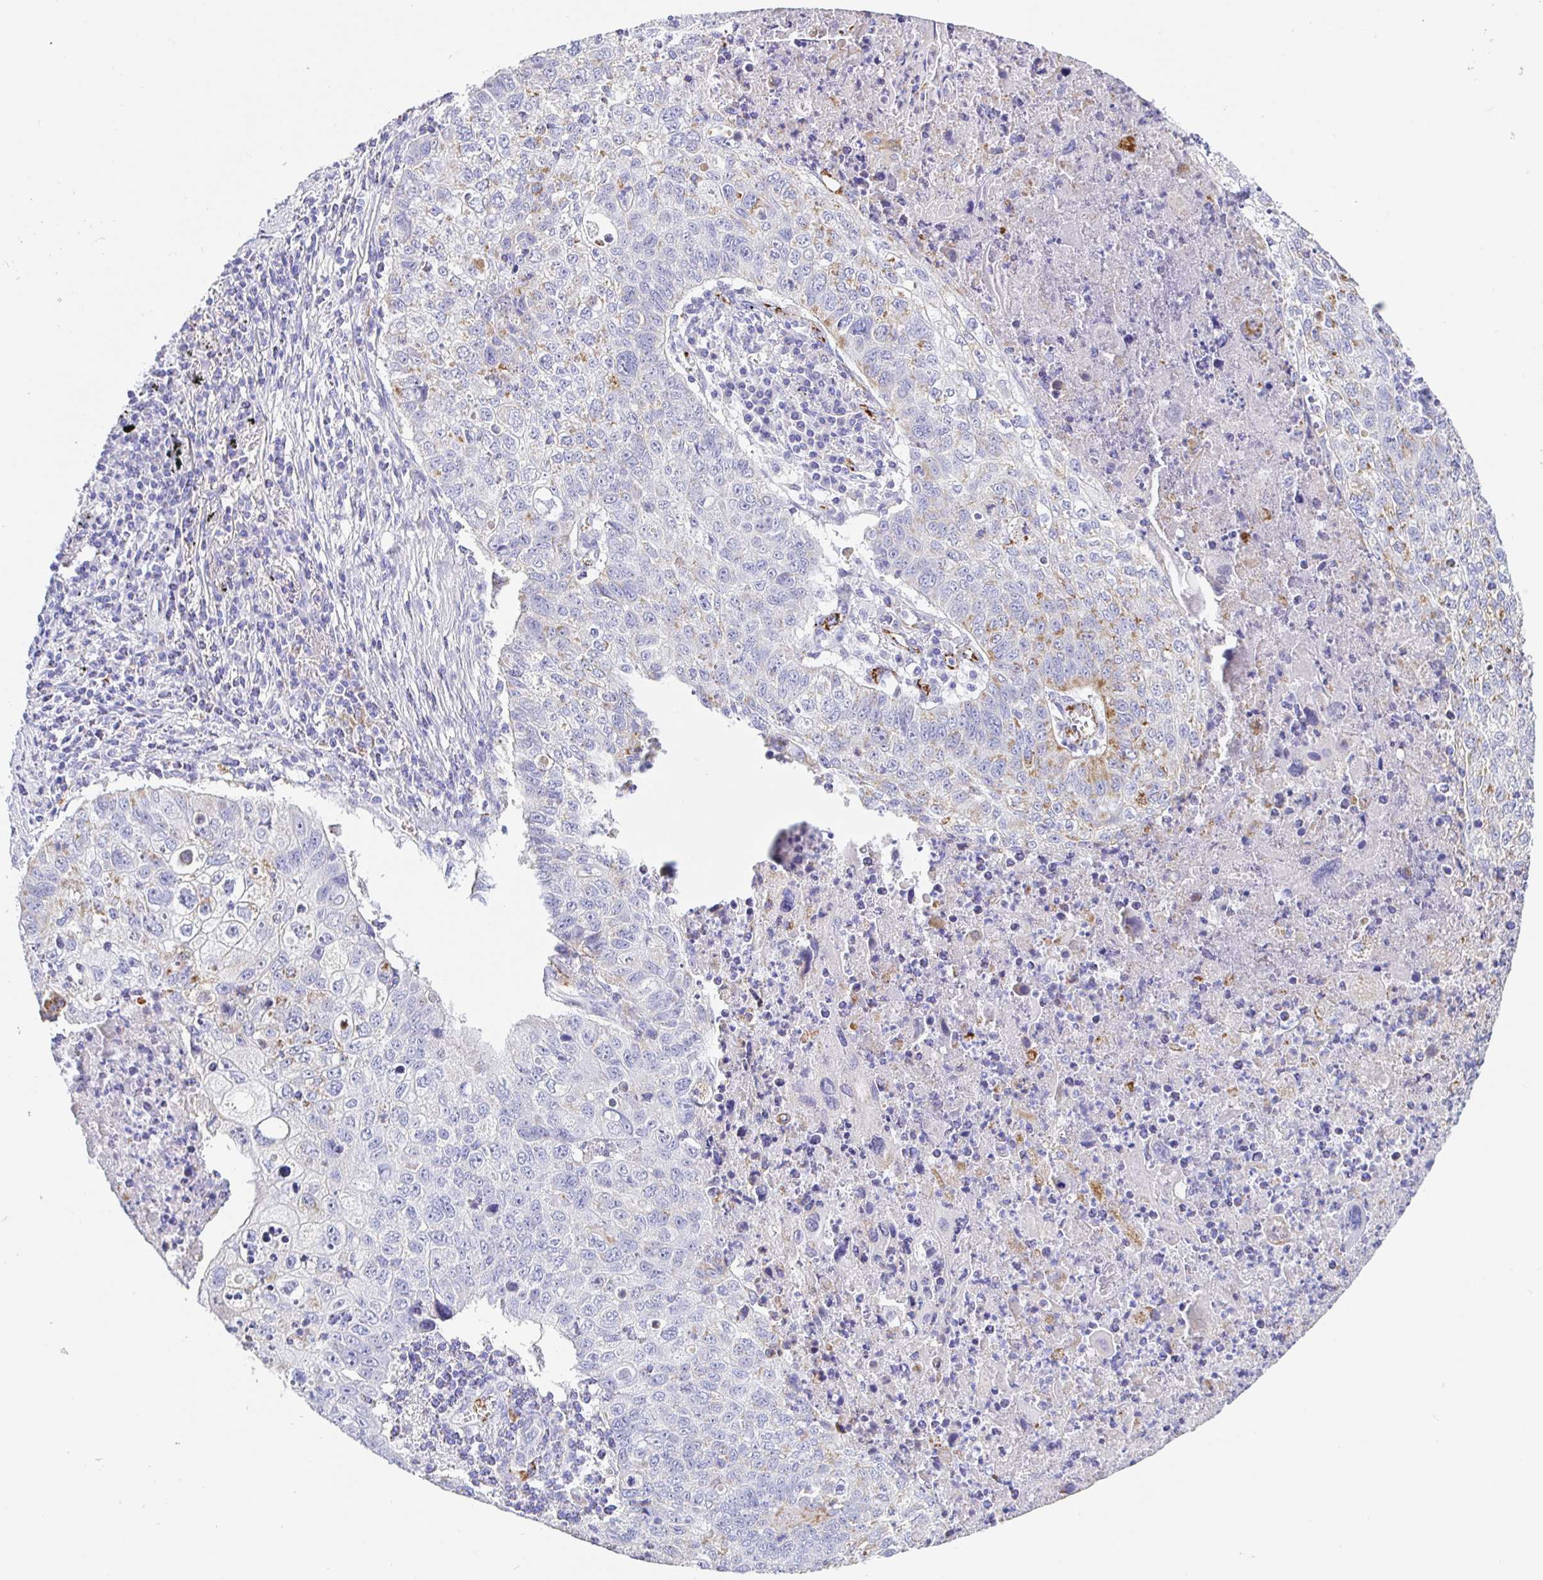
{"staining": {"intensity": "weak", "quantity": "<25%", "location": "cytoplasmic/membranous"}, "tissue": "lung cancer", "cell_type": "Tumor cells", "image_type": "cancer", "snomed": [{"axis": "morphology", "description": "Normal morphology"}, {"axis": "morphology", "description": "Aneuploidy"}, {"axis": "morphology", "description": "Squamous cell carcinoma, NOS"}, {"axis": "topography", "description": "Lymph node"}, {"axis": "topography", "description": "Lung"}], "caption": "High power microscopy micrograph of an immunohistochemistry photomicrograph of aneuploidy (lung), revealing no significant staining in tumor cells.", "gene": "MAOA", "patient": {"sex": "female", "age": 76}}